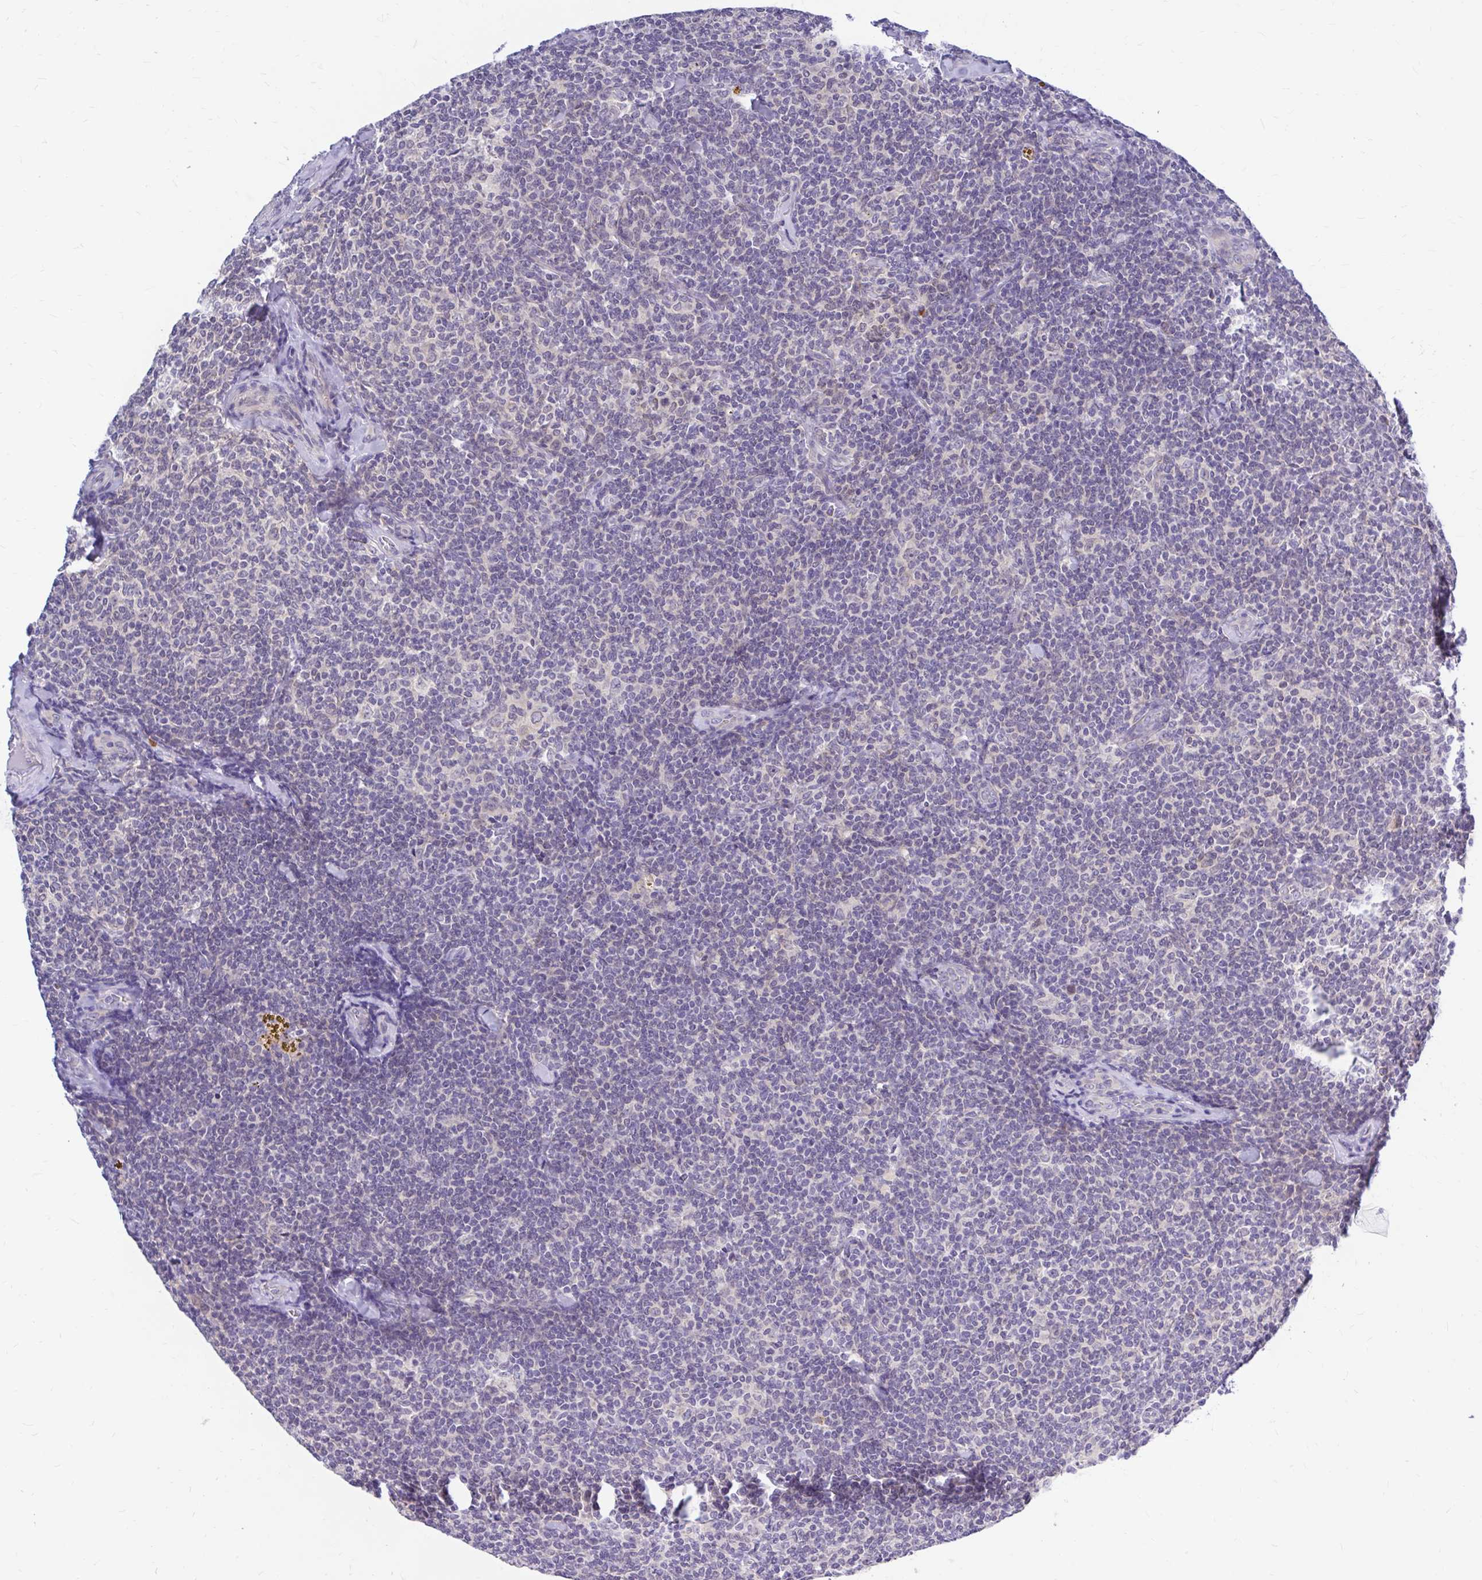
{"staining": {"intensity": "negative", "quantity": "none", "location": "none"}, "tissue": "lymphoma", "cell_type": "Tumor cells", "image_type": "cancer", "snomed": [{"axis": "morphology", "description": "Malignant lymphoma, non-Hodgkin's type, Low grade"}, {"axis": "topography", "description": "Lymph node"}], "caption": "A micrograph of human lymphoma is negative for staining in tumor cells.", "gene": "MAP1LC3A", "patient": {"sex": "female", "age": 56}}